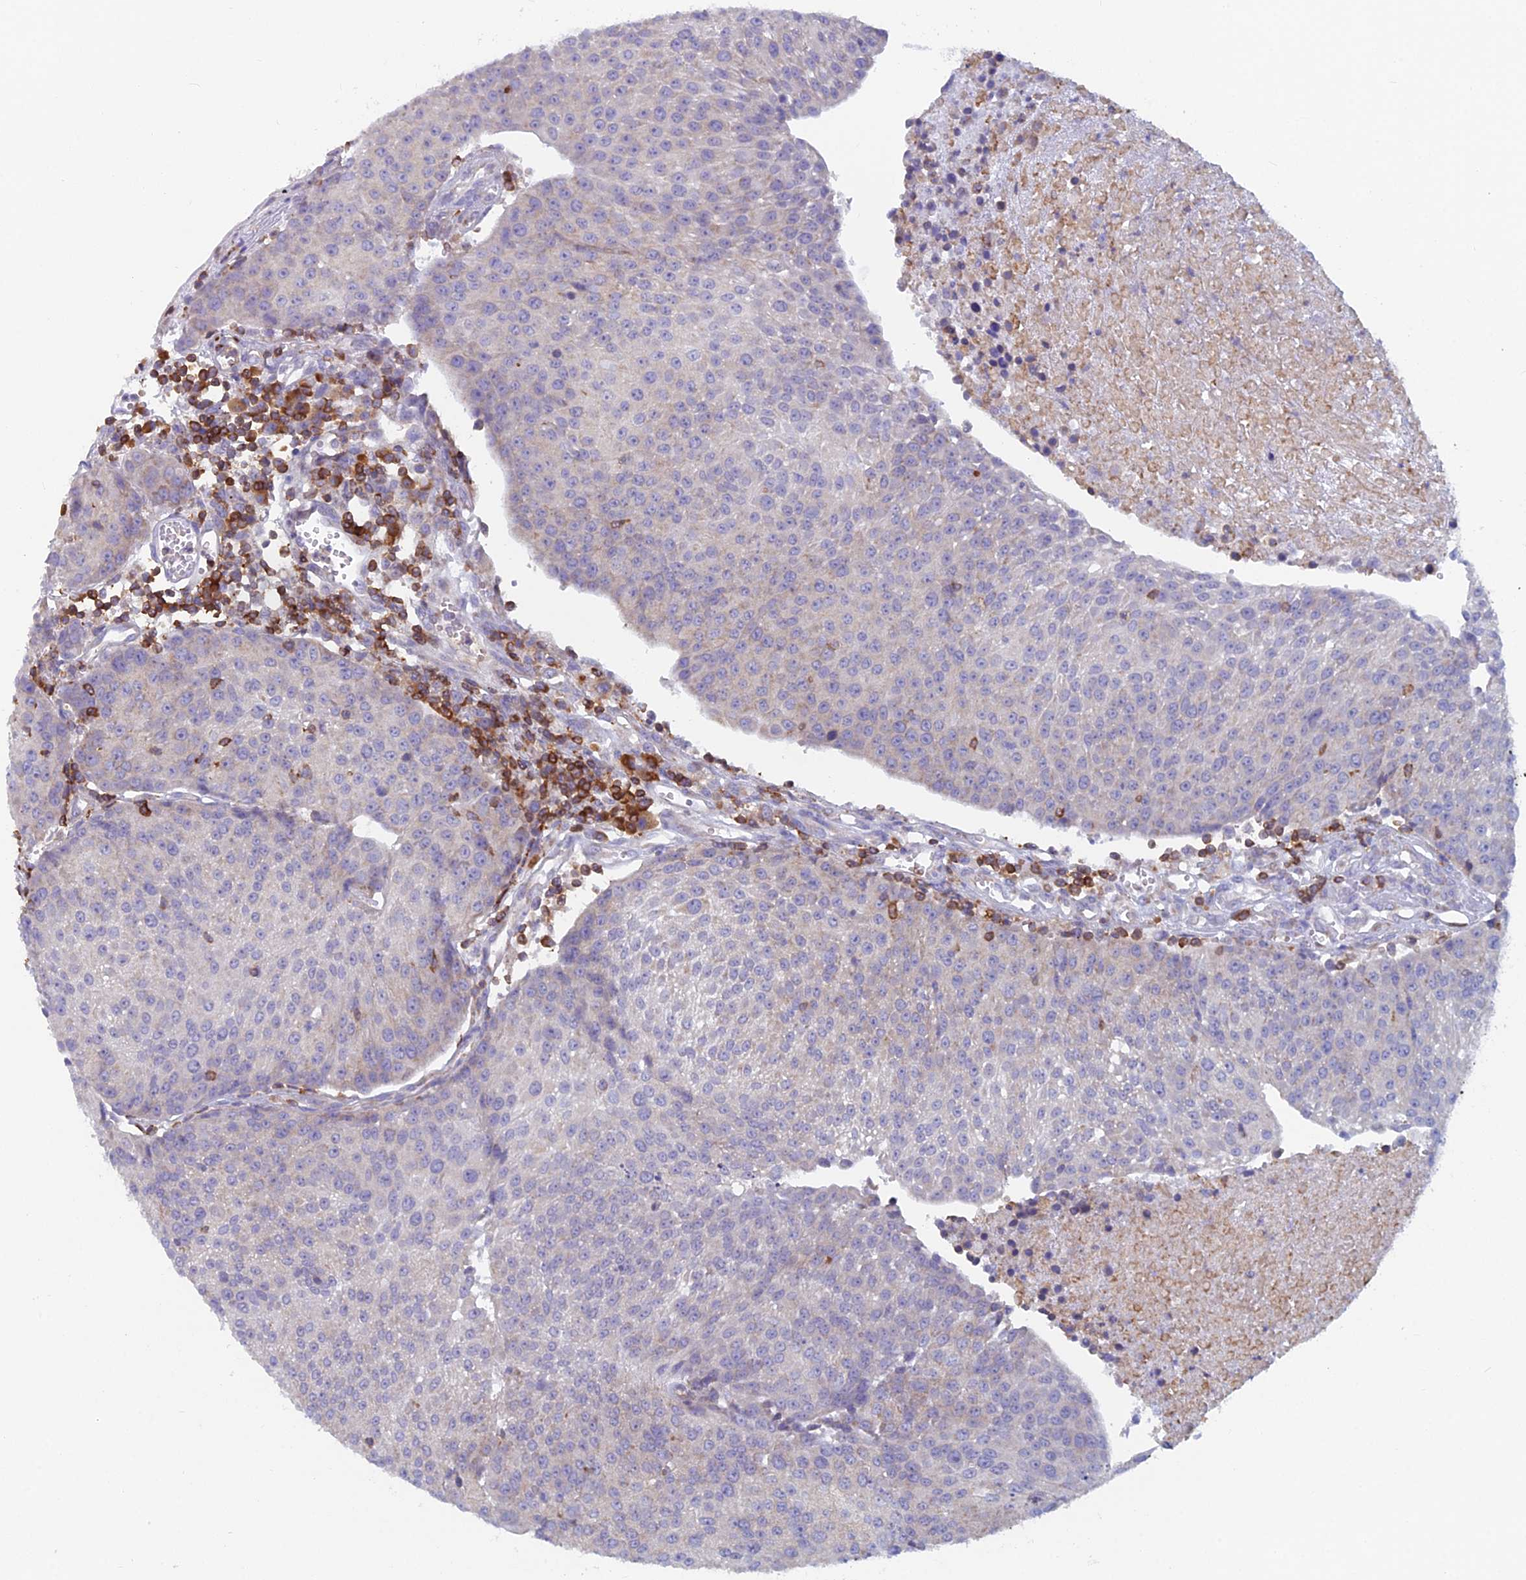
{"staining": {"intensity": "negative", "quantity": "none", "location": "none"}, "tissue": "urothelial cancer", "cell_type": "Tumor cells", "image_type": "cancer", "snomed": [{"axis": "morphology", "description": "Urothelial carcinoma, High grade"}, {"axis": "topography", "description": "Urinary bladder"}], "caption": "Immunohistochemical staining of urothelial carcinoma (high-grade) shows no significant staining in tumor cells. (DAB immunohistochemistry visualized using brightfield microscopy, high magnification).", "gene": "ABI3BP", "patient": {"sex": "female", "age": 85}}